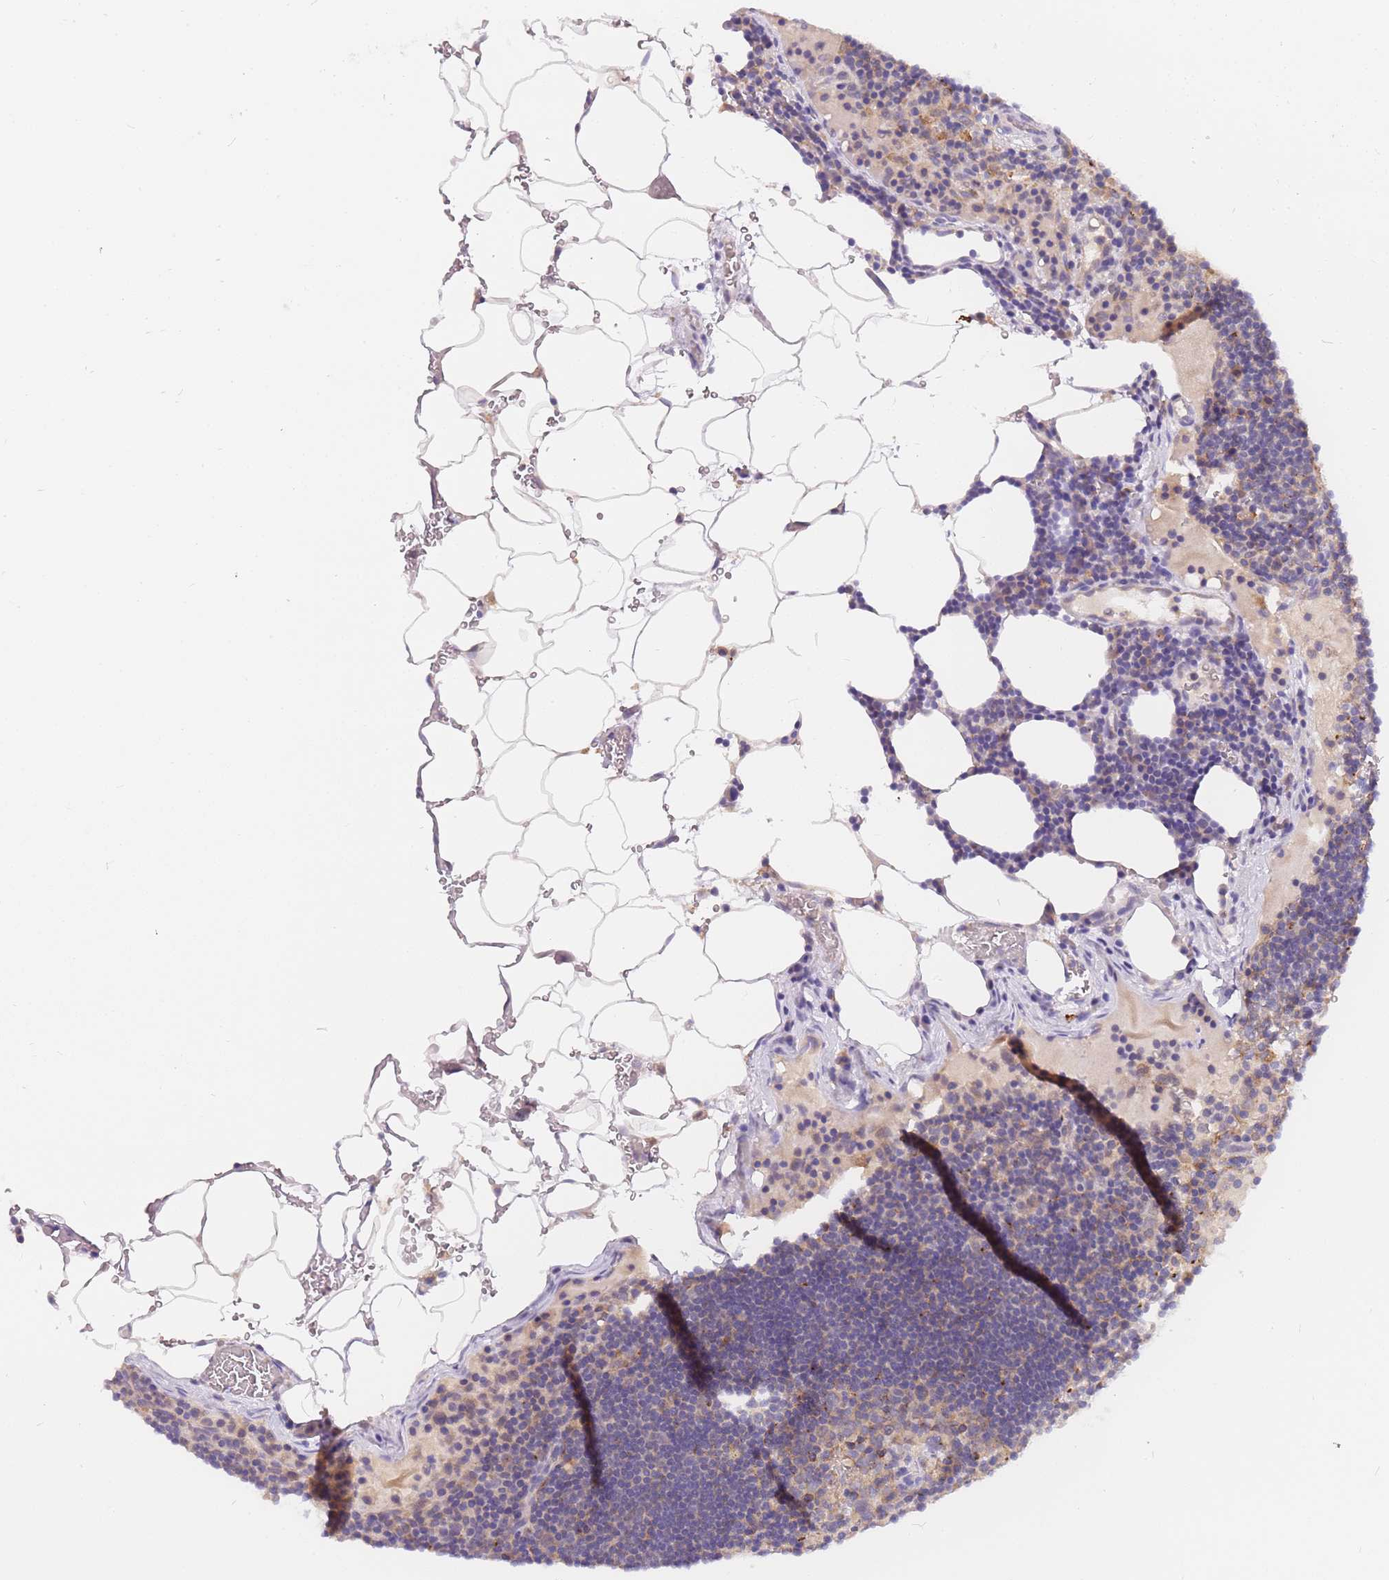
{"staining": {"intensity": "negative", "quantity": "none", "location": "none"}, "tissue": "lymph node", "cell_type": "Germinal center cells", "image_type": "normal", "snomed": [{"axis": "morphology", "description": "Normal tissue, NOS"}, {"axis": "topography", "description": "Lymph node"}], "caption": "Germinal center cells show no significant expression in normal lymph node. (Brightfield microscopy of DAB (3,3'-diaminobenzidine) immunohistochemistry (IHC) at high magnification).", "gene": "ZNF577", "patient": {"sex": "male", "age": 53}}